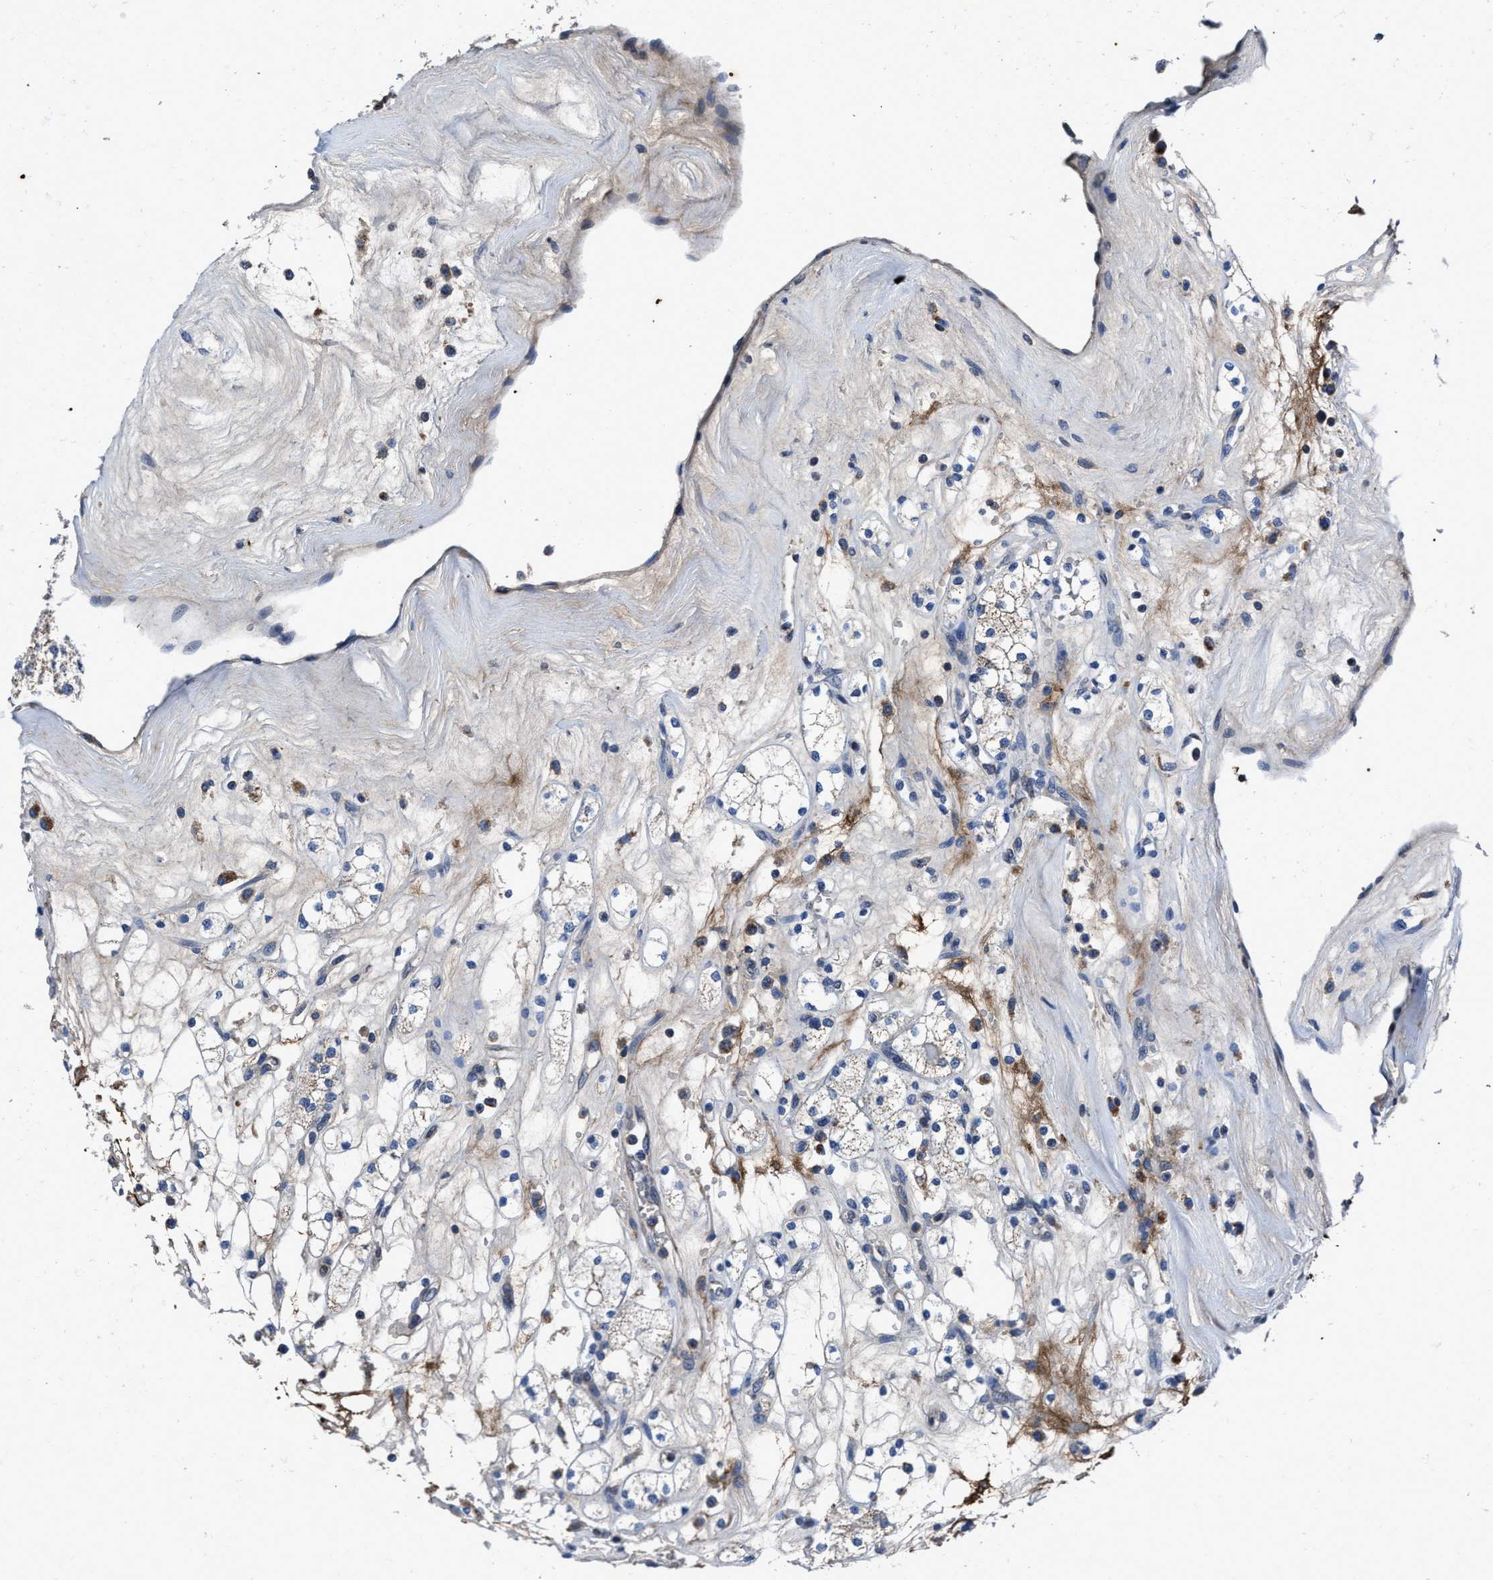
{"staining": {"intensity": "weak", "quantity": ">75%", "location": "cytoplasmic/membranous"}, "tissue": "renal cancer", "cell_type": "Tumor cells", "image_type": "cancer", "snomed": [{"axis": "morphology", "description": "Adenocarcinoma, NOS"}, {"axis": "topography", "description": "Kidney"}], "caption": "Protein staining by IHC exhibits weak cytoplasmic/membranous positivity in about >75% of tumor cells in renal adenocarcinoma. Ihc stains the protein of interest in brown and the nuclei are stained blue.", "gene": "CACNA1D", "patient": {"sex": "male", "age": 77}}